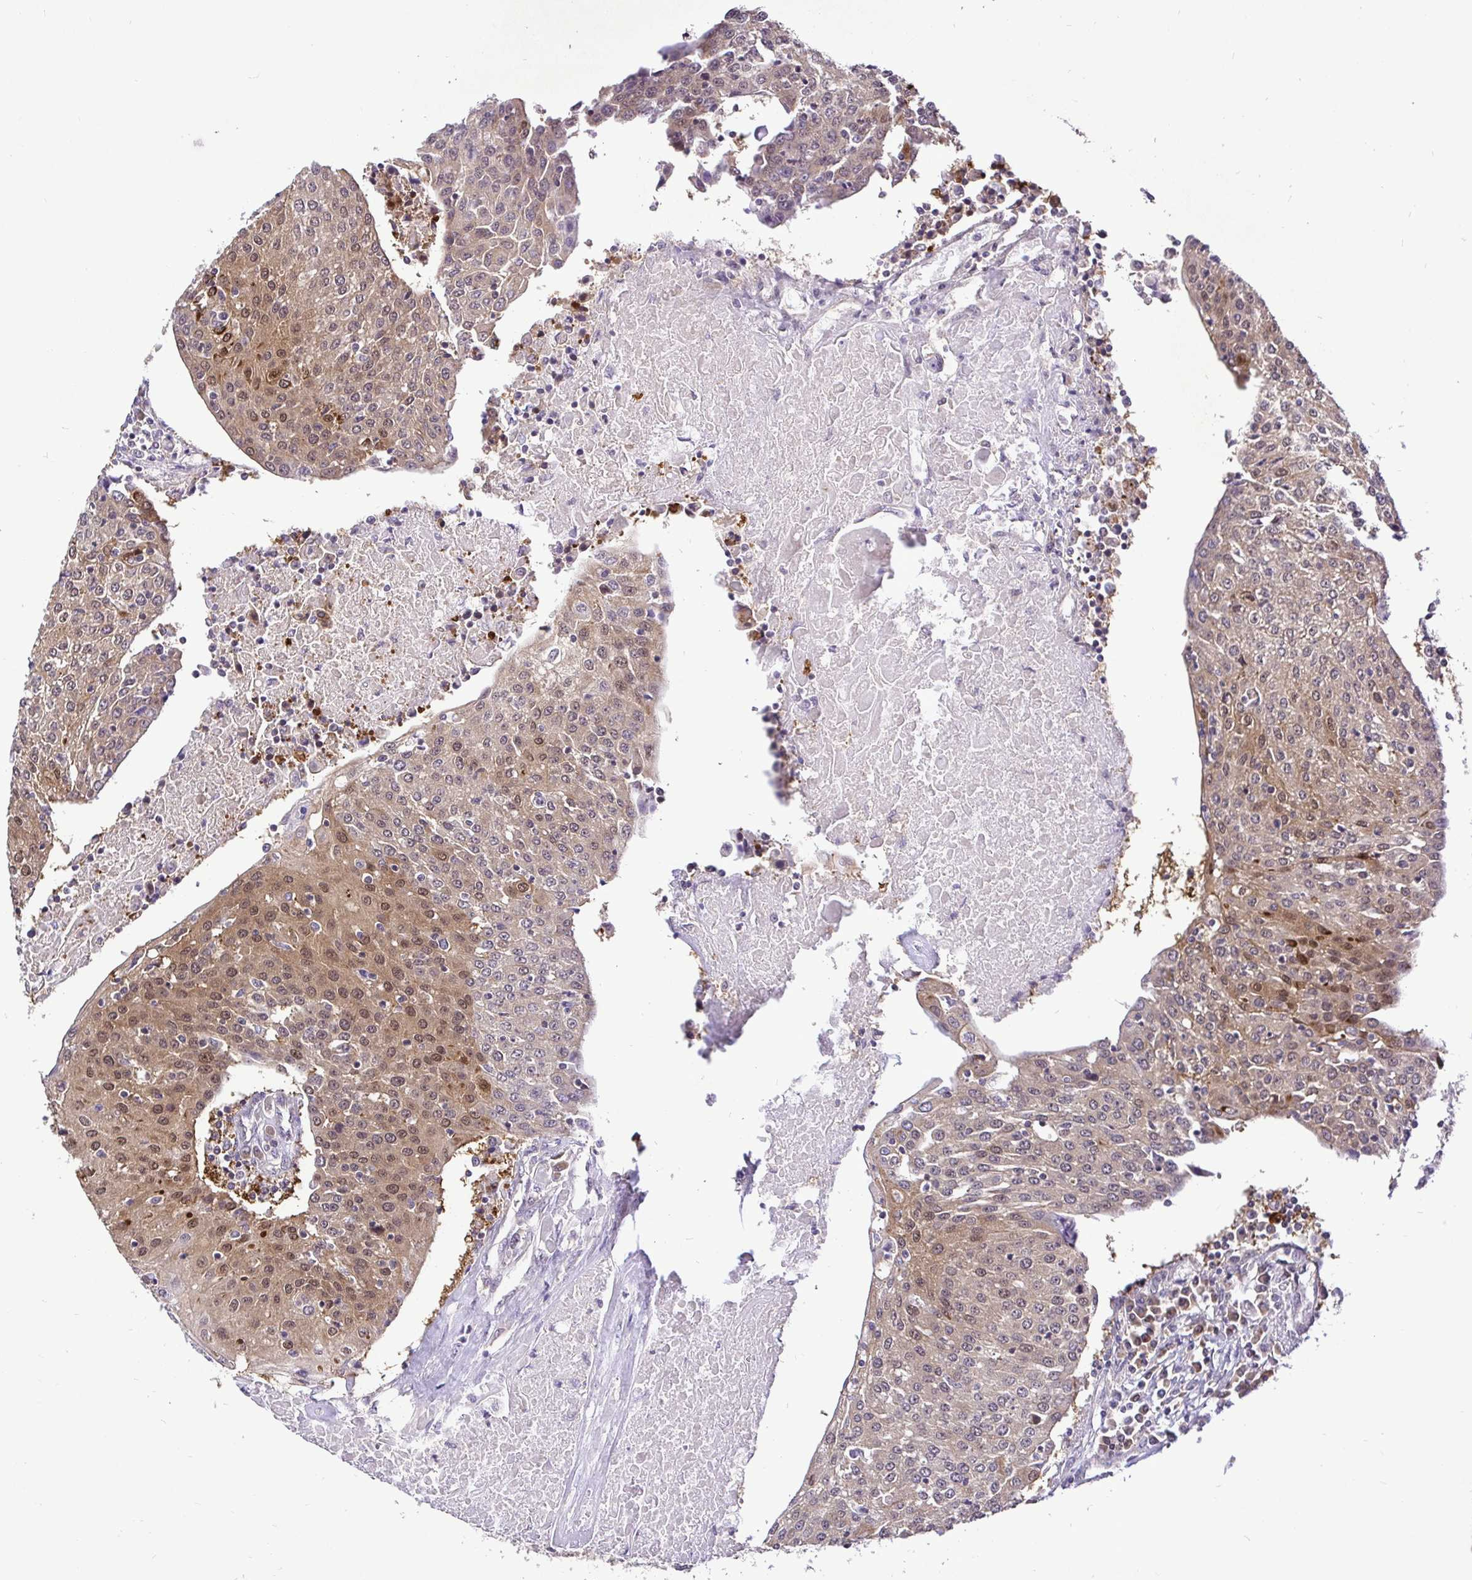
{"staining": {"intensity": "moderate", "quantity": "25%-75%", "location": "cytoplasmic/membranous,nuclear"}, "tissue": "urothelial cancer", "cell_type": "Tumor cells", "image_type": "cancer", "snomed": [{"axis": "morphology", "description": "Urothelial carcinoma, High grade"}, {"axis": "topography", "description": "Urinary bladder"}], "caption": "High-grade urothelial carcinoma stained with a protein marker reveals moderate staining in tumor cells.", "gene": "UBE2M", "patient": {"sex": "female", "age": 85}}